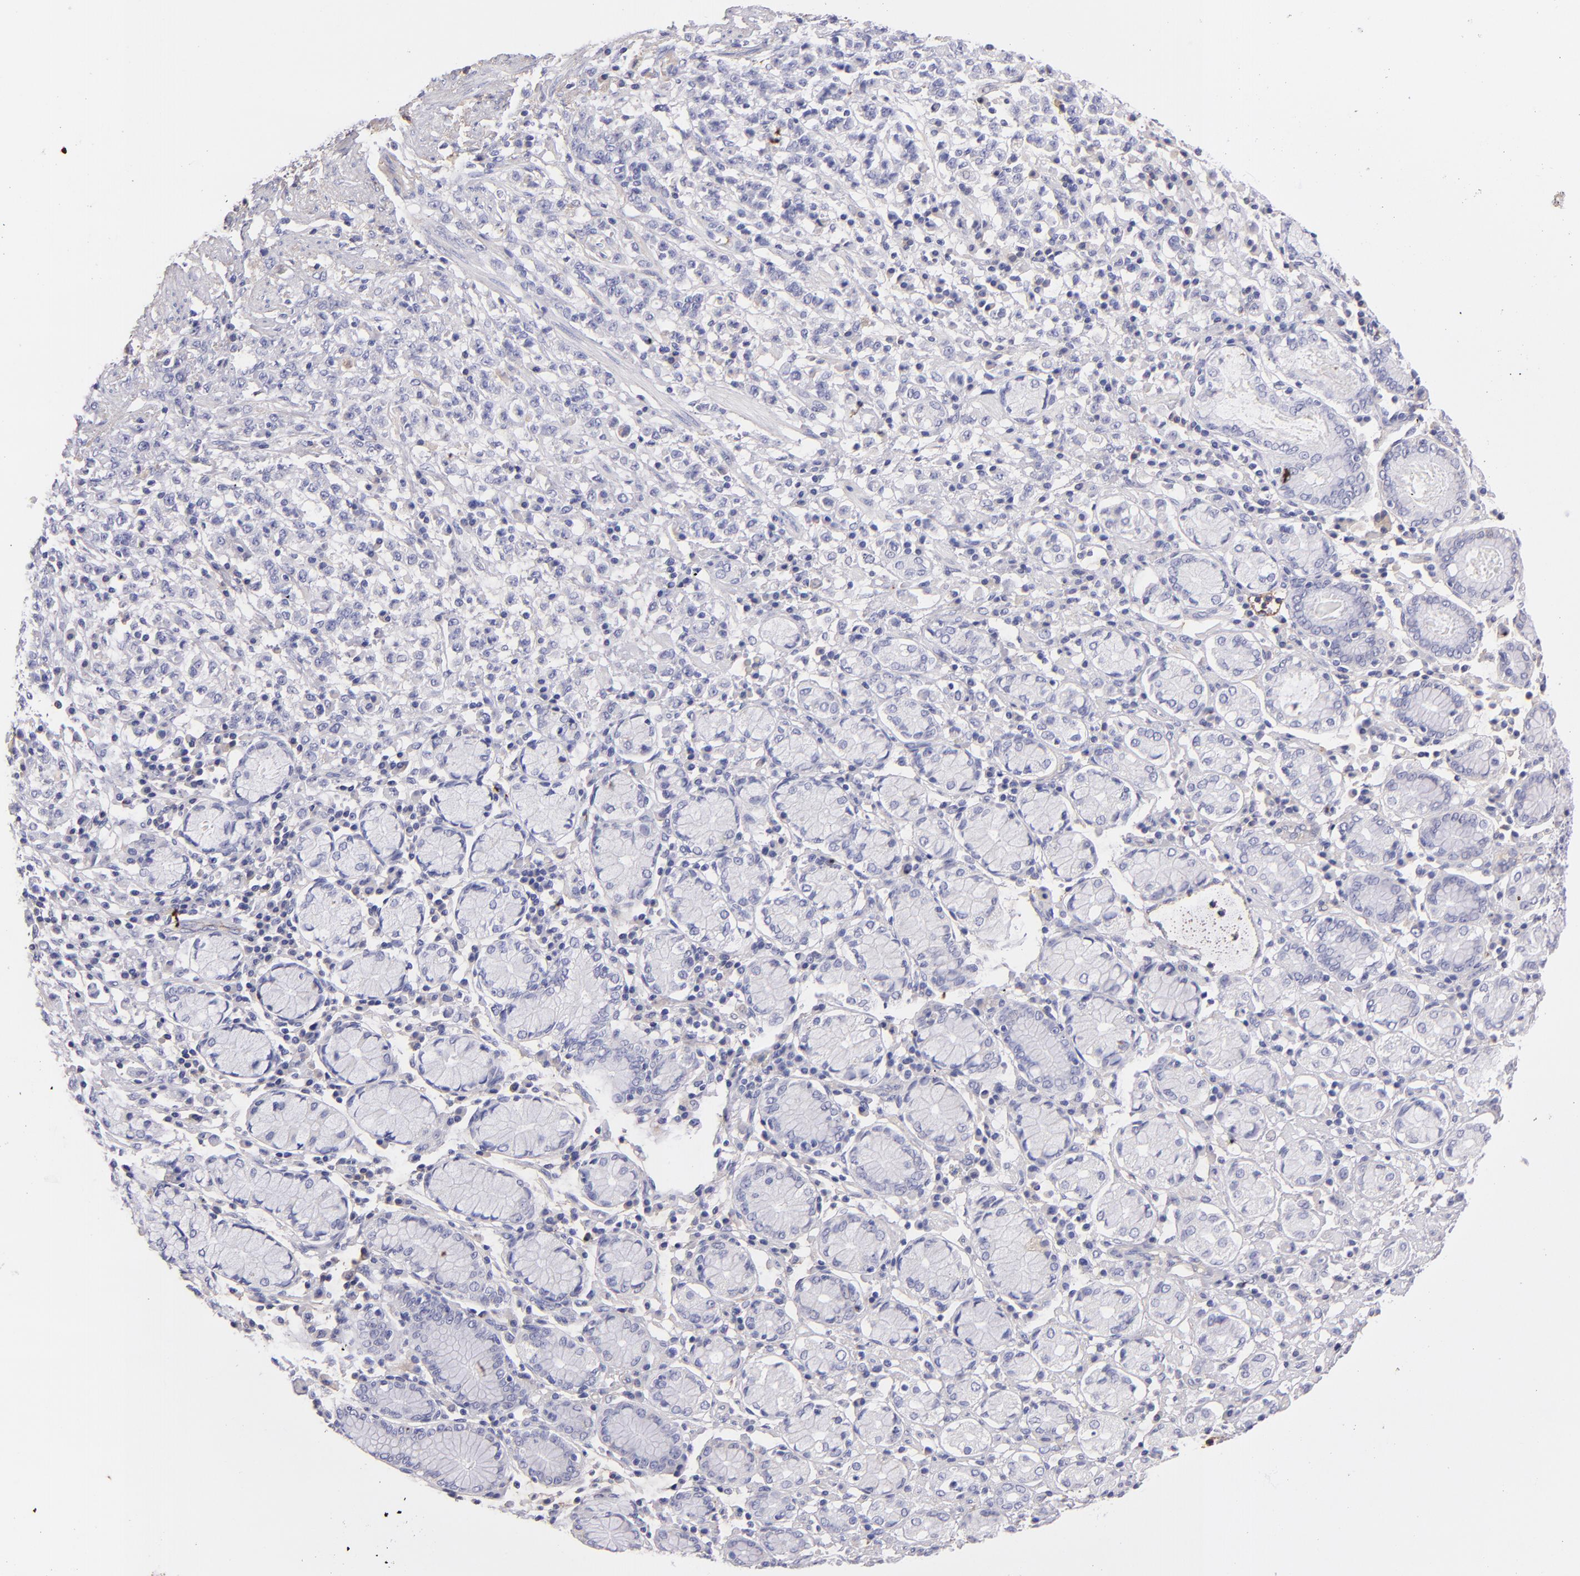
{"staining": {"intensity": "negative", "quantity": "none", "location": "none"}, "tissue": "stomach cancer", "cell_type": "Tumor cells", "image_type": "cancer", "snomed": [{"axis": "morphology", "description": "Adenocarcinoma, NOS"}, {"axis": "topography", "description": "Stomach, lower"}], "caption": "An immunohistochemistry photomicrograph of stomach cancer is shown. There is no staining in tumor cells of stomach cancer.", "gene": "FGB", "patient": {"sex": "male", "age": 88}}